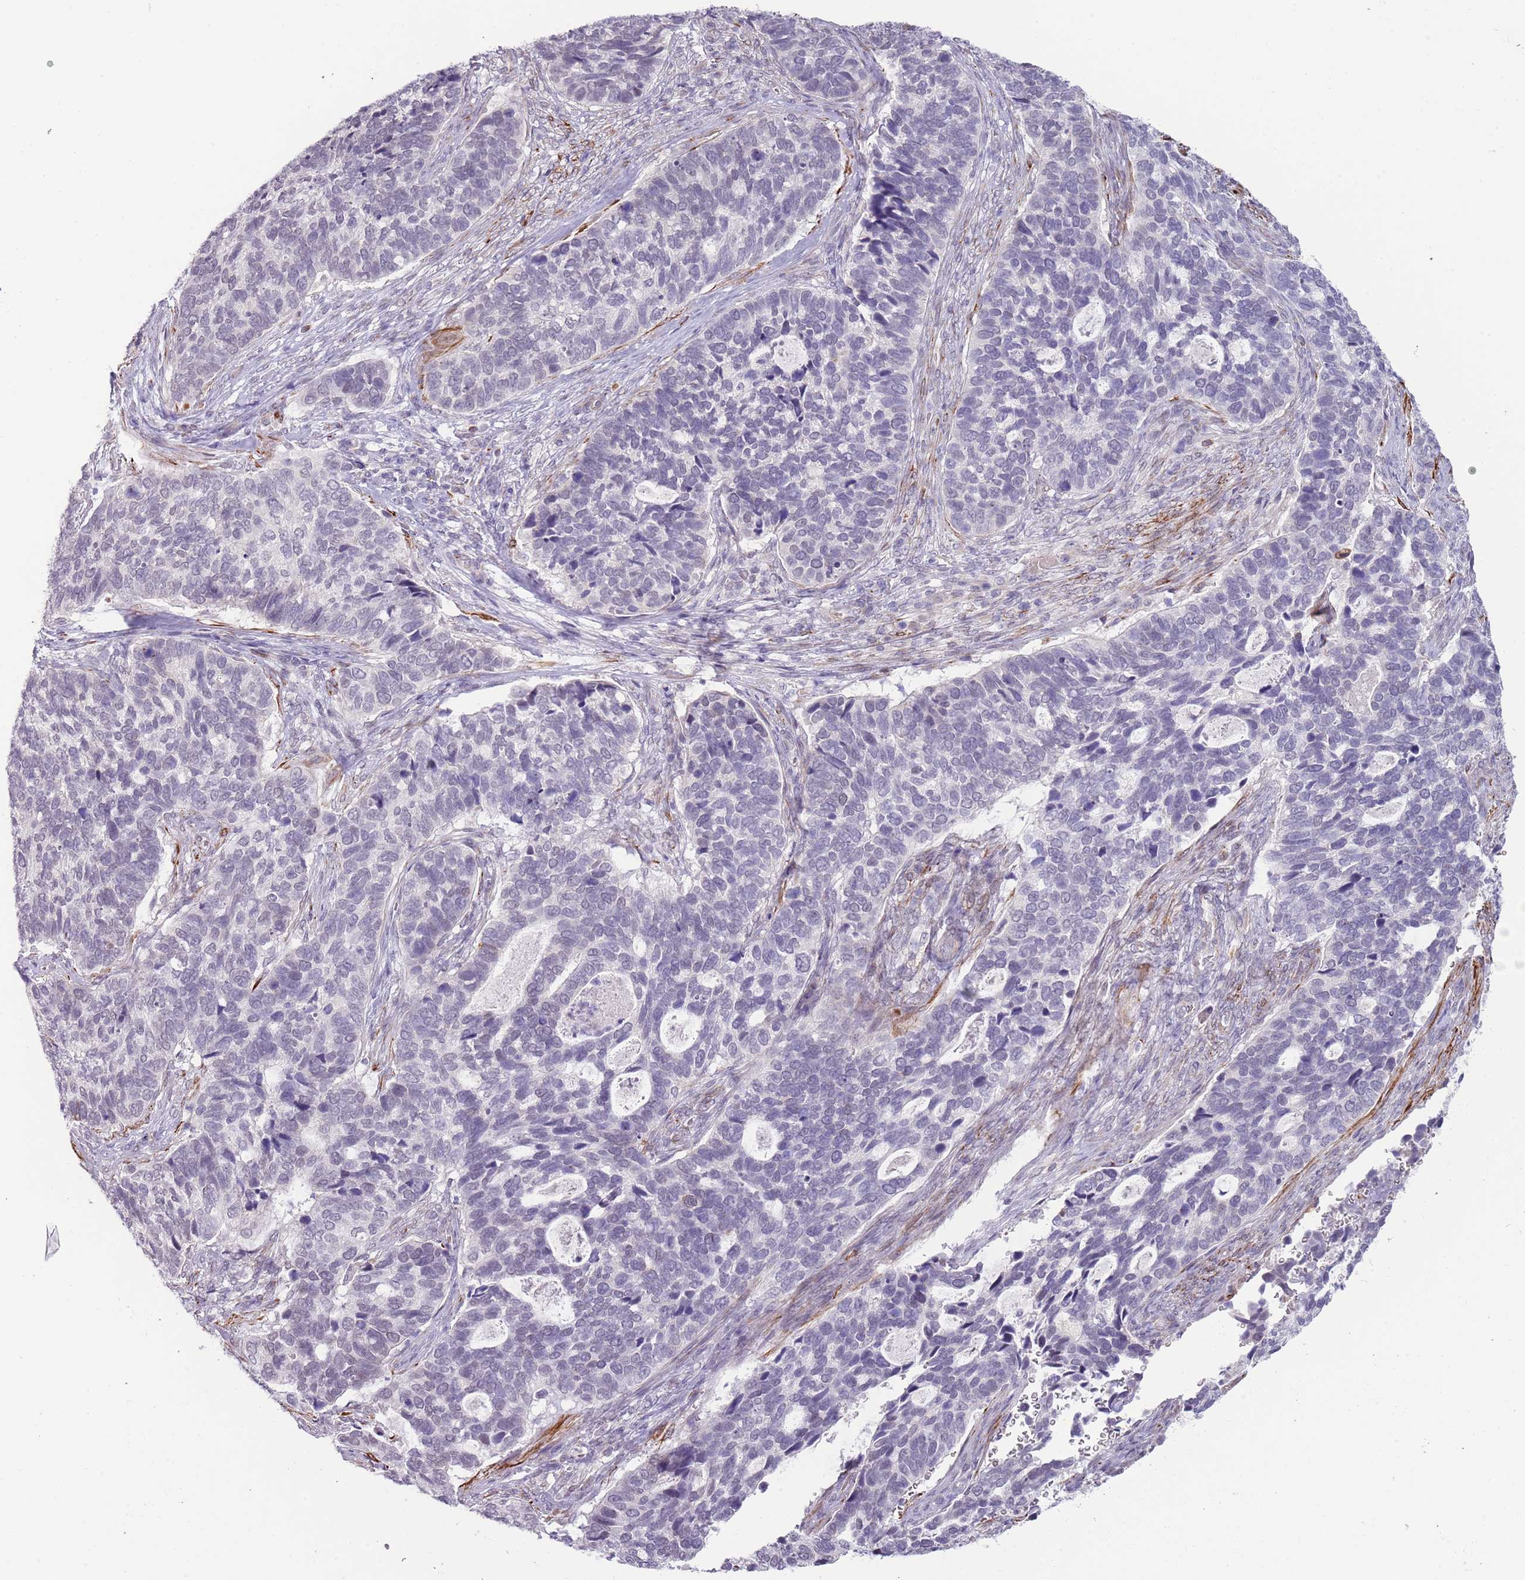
{"staining": {"intensity": "negative", "quantity": "none", "location": "none"}, "tissue": "cervical cancer", "cell_type": "Tumor cells", "image_type": "cancer", "snomed": [{"axis": "morphology", "description": "Squamous cell carcinoma, NOS"}, {"axis": "topography", "description": "Cervix"}], "caption": "Protein analysis of squamous cell carcinoma (cervical) displays no significant expression in tumor cells.", "gene": "NBPF3", "patient": {"sex": "female", "age": 38}}